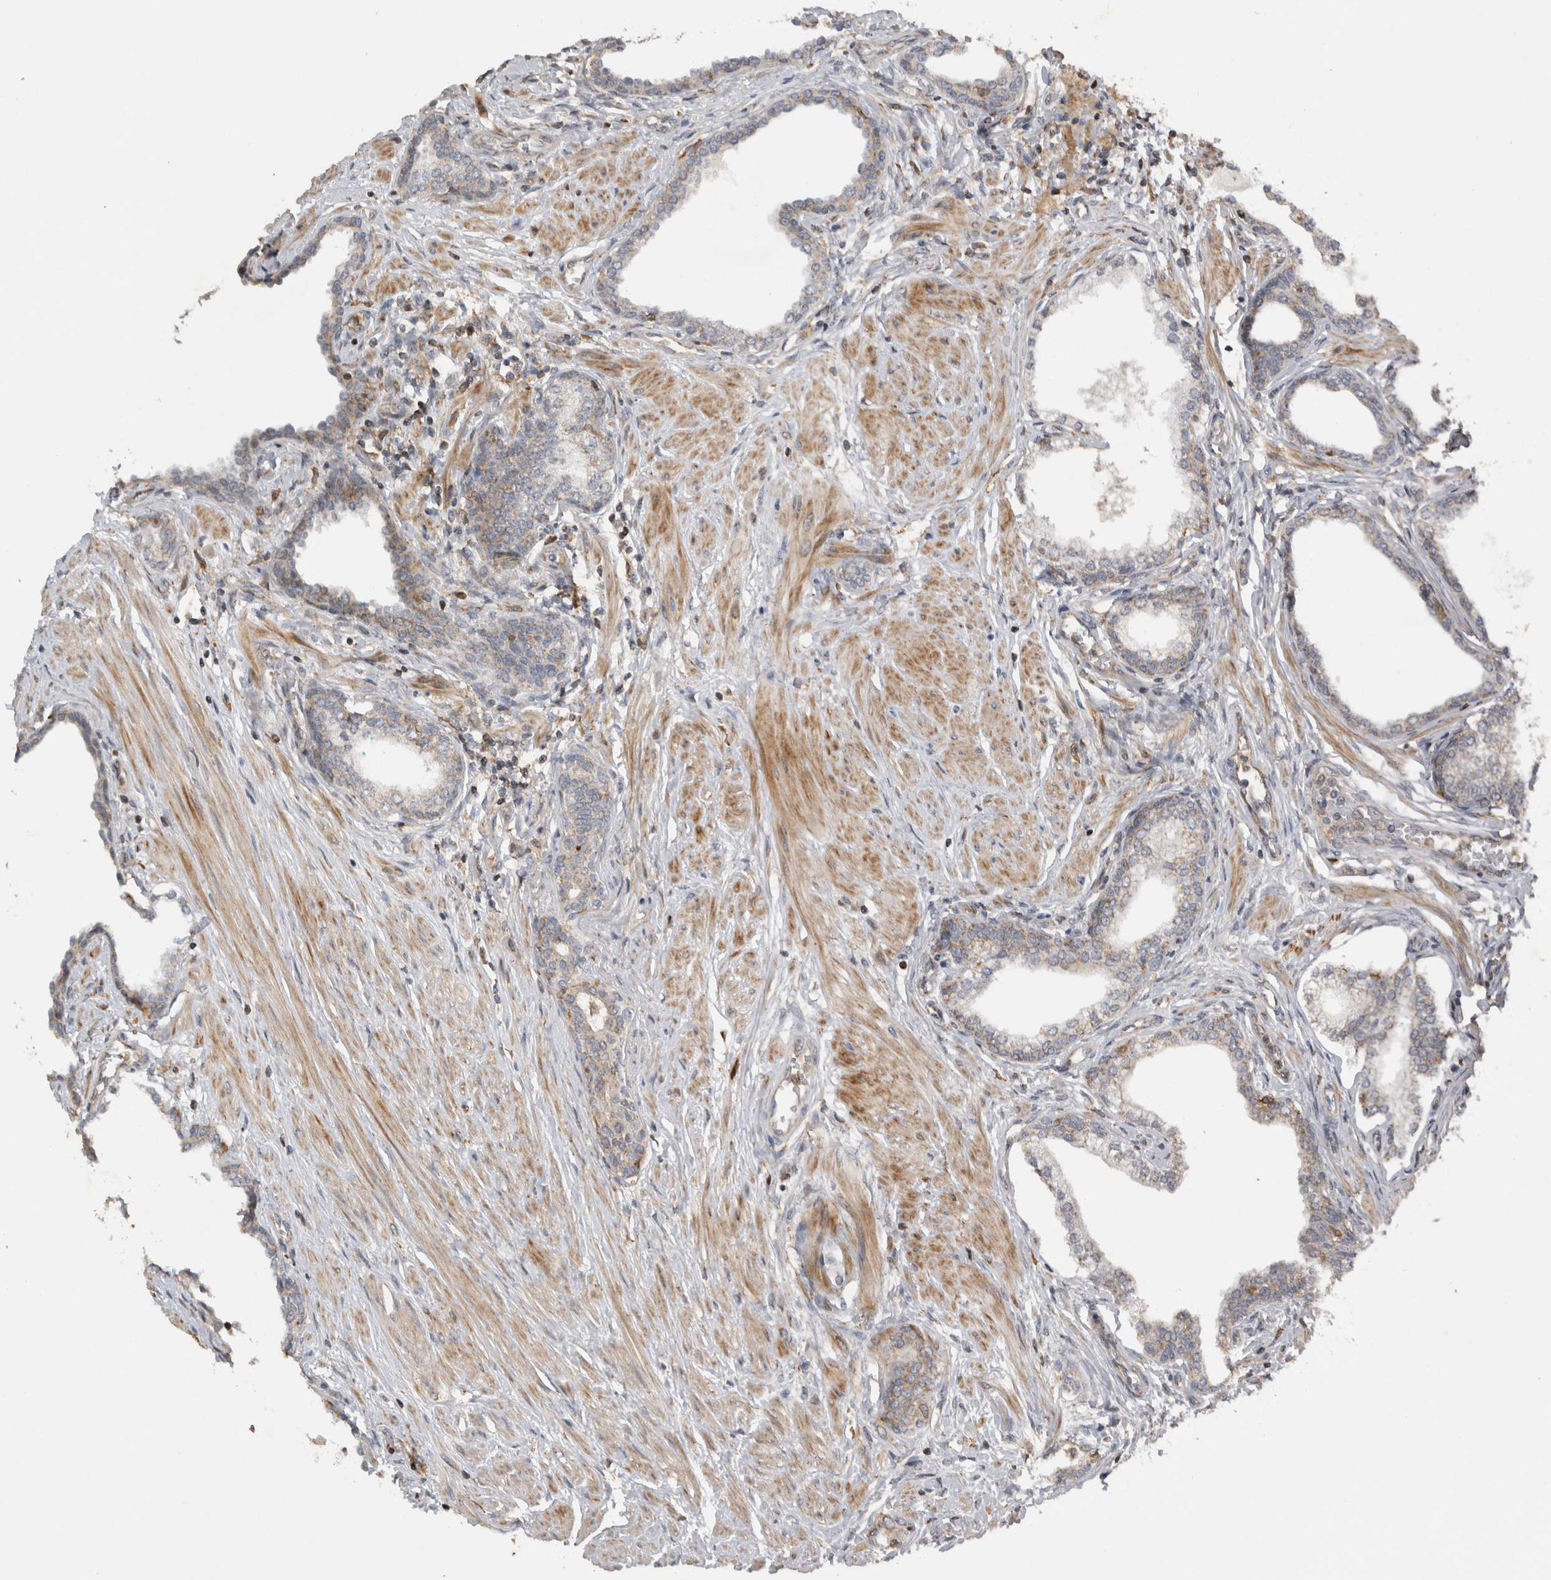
{"staining": {"intensity": "weak", "quantity": "<25%", "location": "cytoplasmic/membranous"}, "tissue": "prostate cancer", "cell_type": "Tumor cells", "image_type": "cancer", "snomed": [{"axis": "morphology", "description": "Adenocarcinoma, High grade"}, {"axis": "topography", "description": "Prostate"}], "caption": "IHC image of neoplastic tissue: human prostate cancer stained with DAB shows no significant protein positivity in tumor cells. (DAB (3,3'-diaminobenzidine) immunohistochemistry (IHC), high magnification).", "gene": "KCNIP1", "patient": {"sex": "male", "age": 52}}